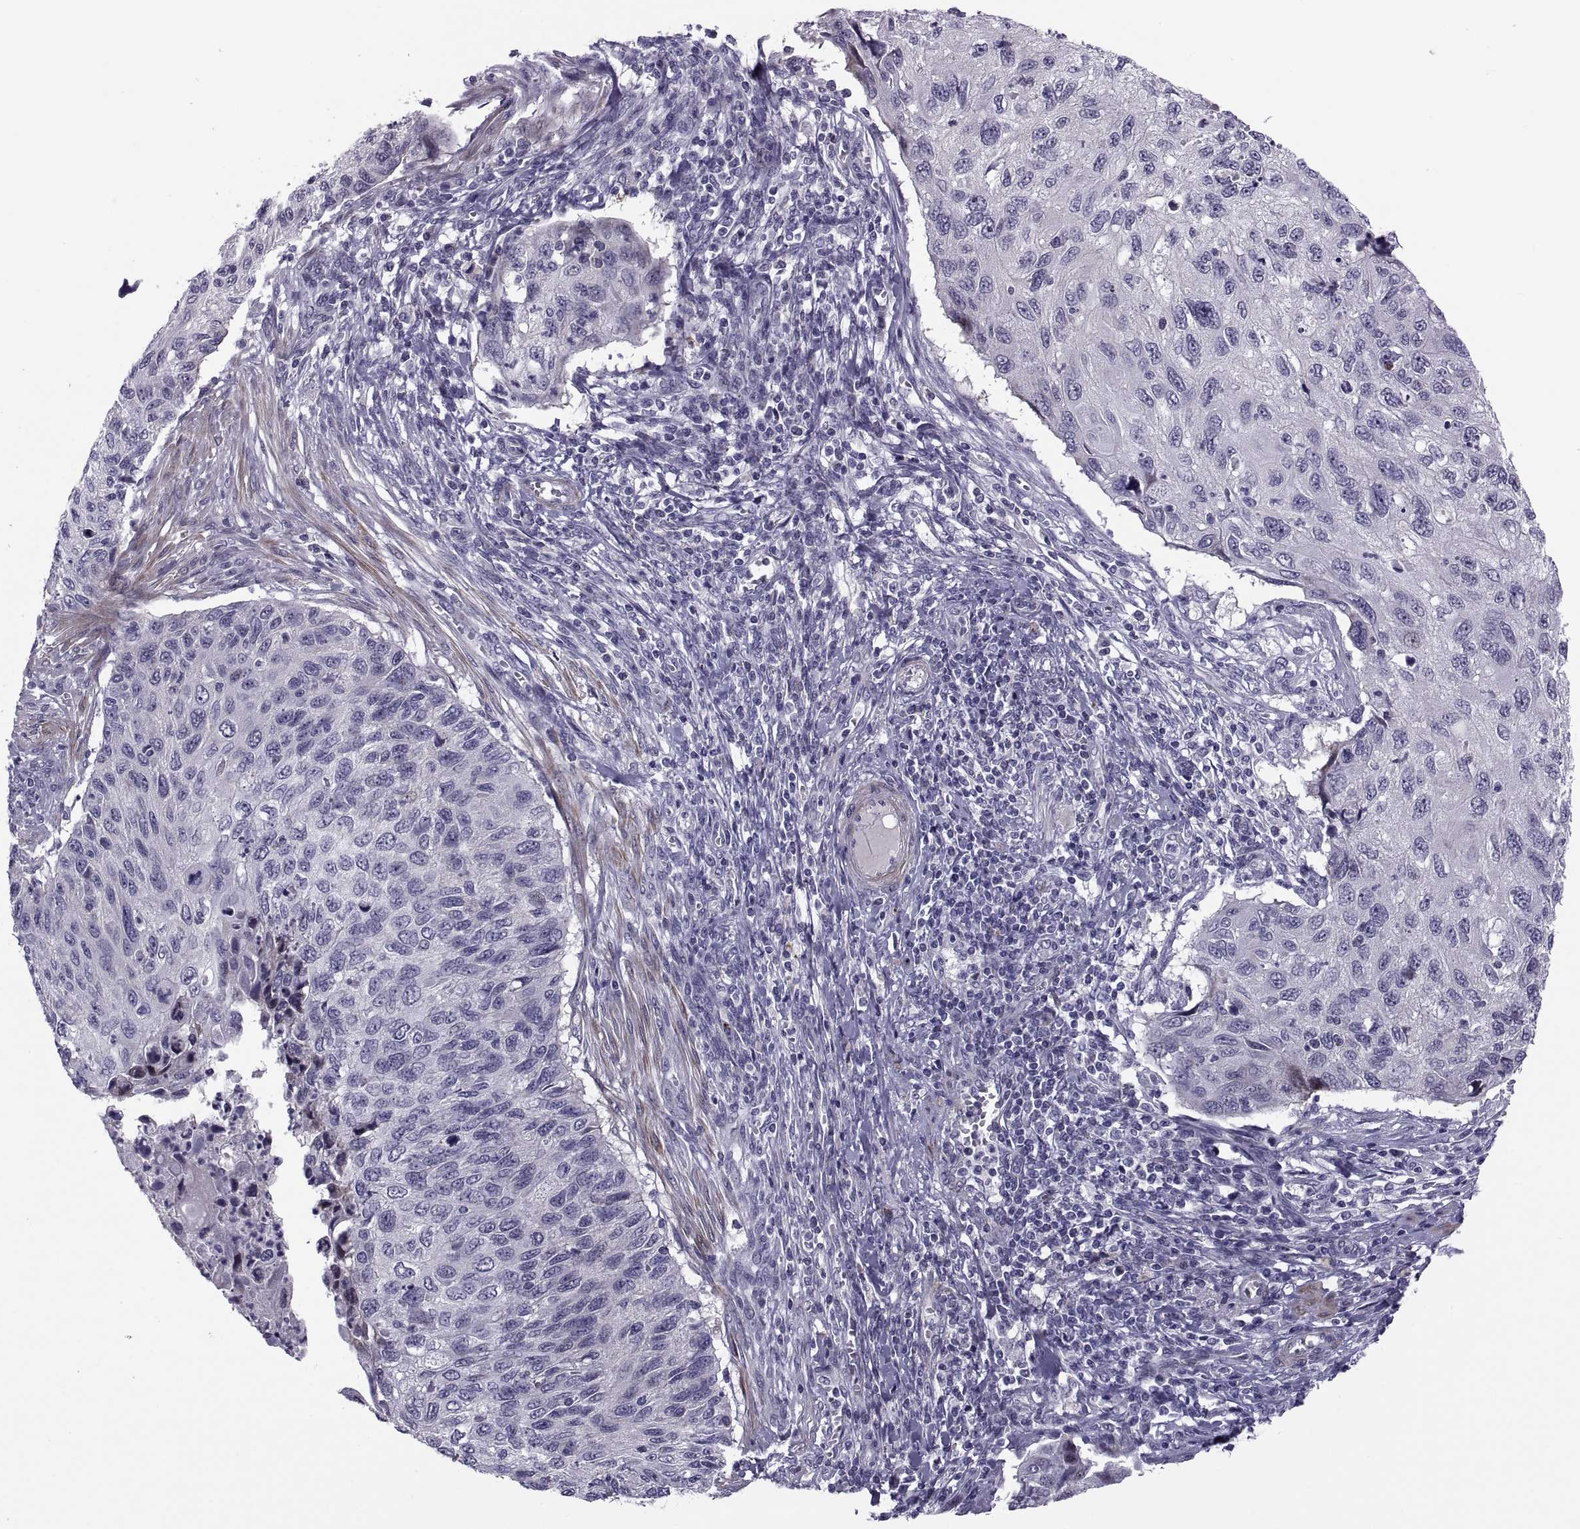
{"staining": {"intensity": "negative", "quantity": "none", "location": "none"}, "tissue": "cervical cancer", "cell_type": "Tumor cells", "image_type": "cancer", "snomed": [{"axis": "morphology", "description": "Squamous cell carcinoma, NOS"}, {"axis": "topography", "description": "Cervix"}], "caption": "IHC micrograph of neoplastic tissue: cervical cancer (squamous cell carcinoma) stained with DAB (3,3'-diaminobenzidine) demonstrates no significant protein positivity in tumor cells.", "gene": "TMEM158", "patient": {"sex": "female", "age": 70}}